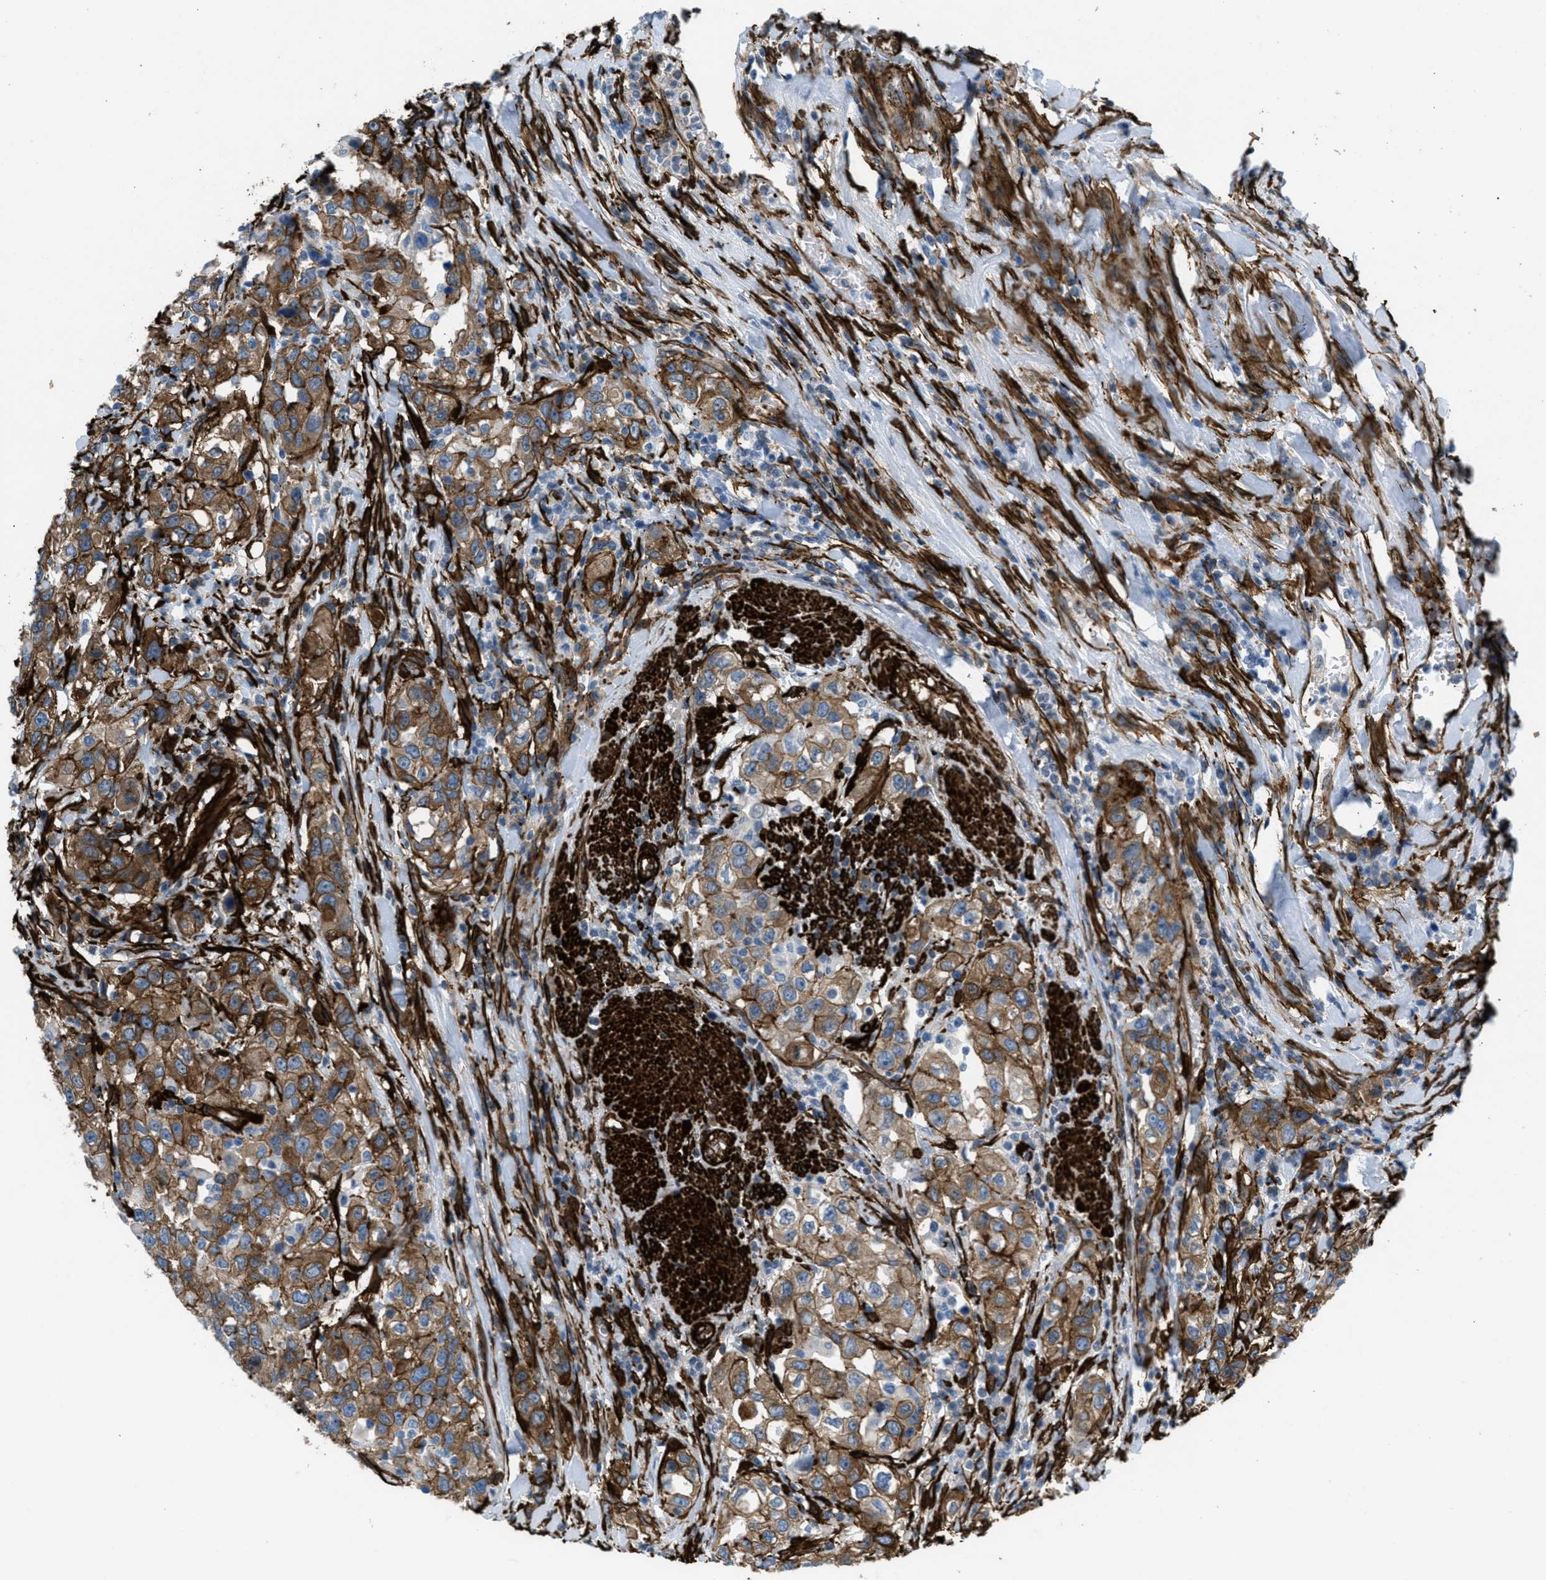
{"staining": {"intensity": "moderate", "quantity": ">75%", "location": "cytoplasmic/membranous"}, "tissue": "urothelial cancer", "cell_type": "Tumor cells", "image_type": "cancer", "snomed": [{"axis": "morphology", "description": "Urothelial carcinoma, High grade"}, {"axis": "topography", "description": "Urinary bladder"}], "caption": "Urothelial carcinoma (high-grade) was stained to show a protein in brown. There is medium levels of moderate cytoplasmic/membranous expression in approximately >75% of tumor cells. (DAB (3,3'-diaminobenzidine) = brown stain, brightfield microscopy at high magnification).", "gene": "CALD1", "patient": {"sex": "female", "age": 80}}